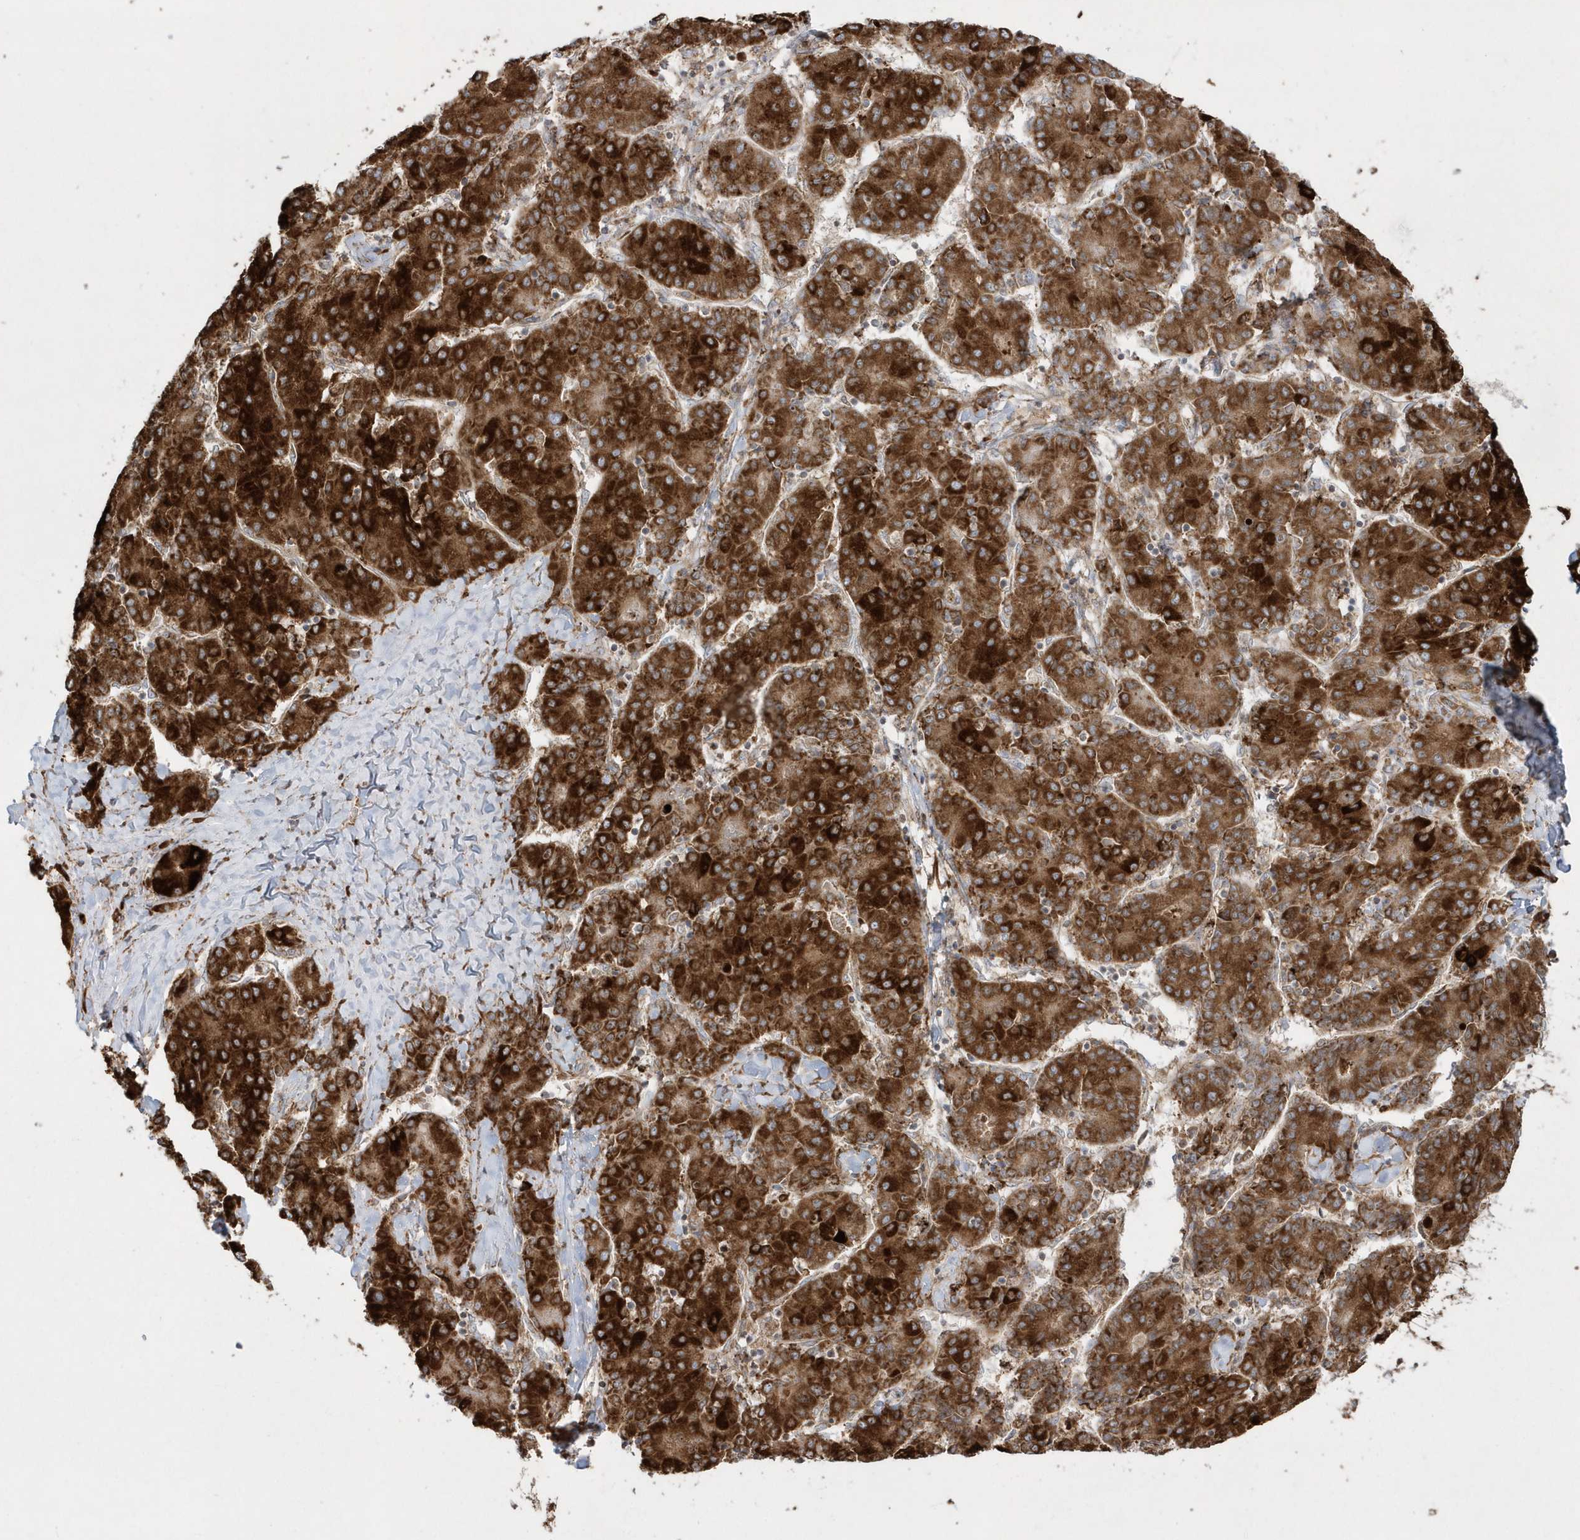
{"staining": {"intensity": "strong", "quantity": ">75%", "location": "cytoplasmic/membranous"}, "tissue": "liver cancer", "cell_type": "Tumor cells", "image_type": "cancer", "snomed": [{"axis": "morphology", "description": "Carcinoma, Hepatocellular, NOS"}, {"axis": "topography", "description": "Liver"}], "caption": "Strong cytoplasmic/membranous staining is appreciated in about >75% of tumor cells in liver cancer (hepatocellular carcinoma).", "gene": "SH3BP2", "patient": {"sex": "male", "age": 65}}